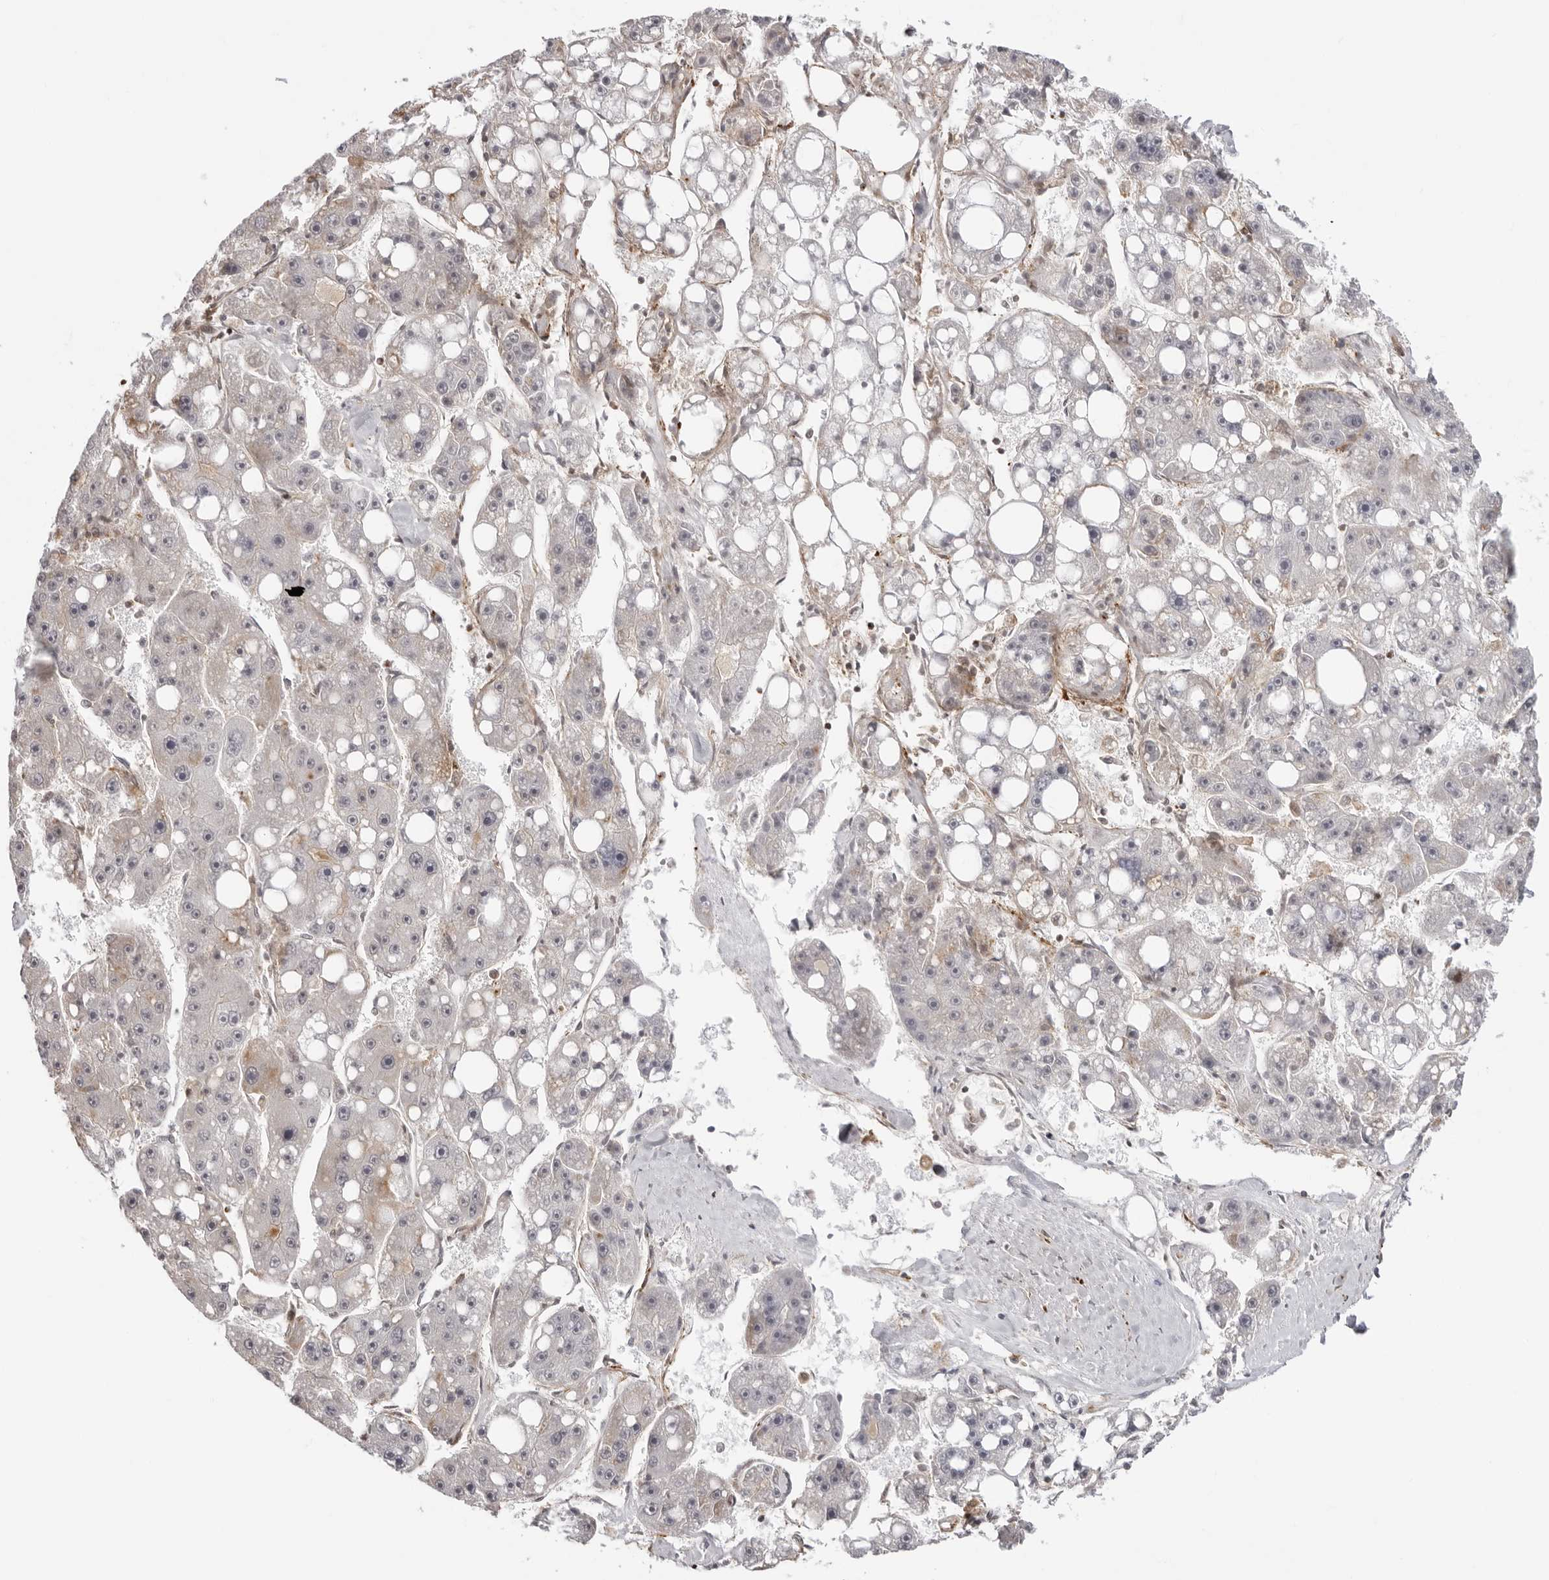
{"staining": {"intensity": "negative", "quantity": "none", "location": "none"}, "tissue": "liver cancer", "cell_type": "Tumor cells", "image_type": "cancer", "snomed": [{"axis": "morphology", "description": "Carcinoma, Hepatocellular, NOS"}, {"axis": "topography", "description": "Liver"}], "caption": "A photomicrograph of human liver hepatocellular carcinoma is negative for staining in tumor cells.", "gene": "UNK", "patient": {"sex": "female", "age": 61}}